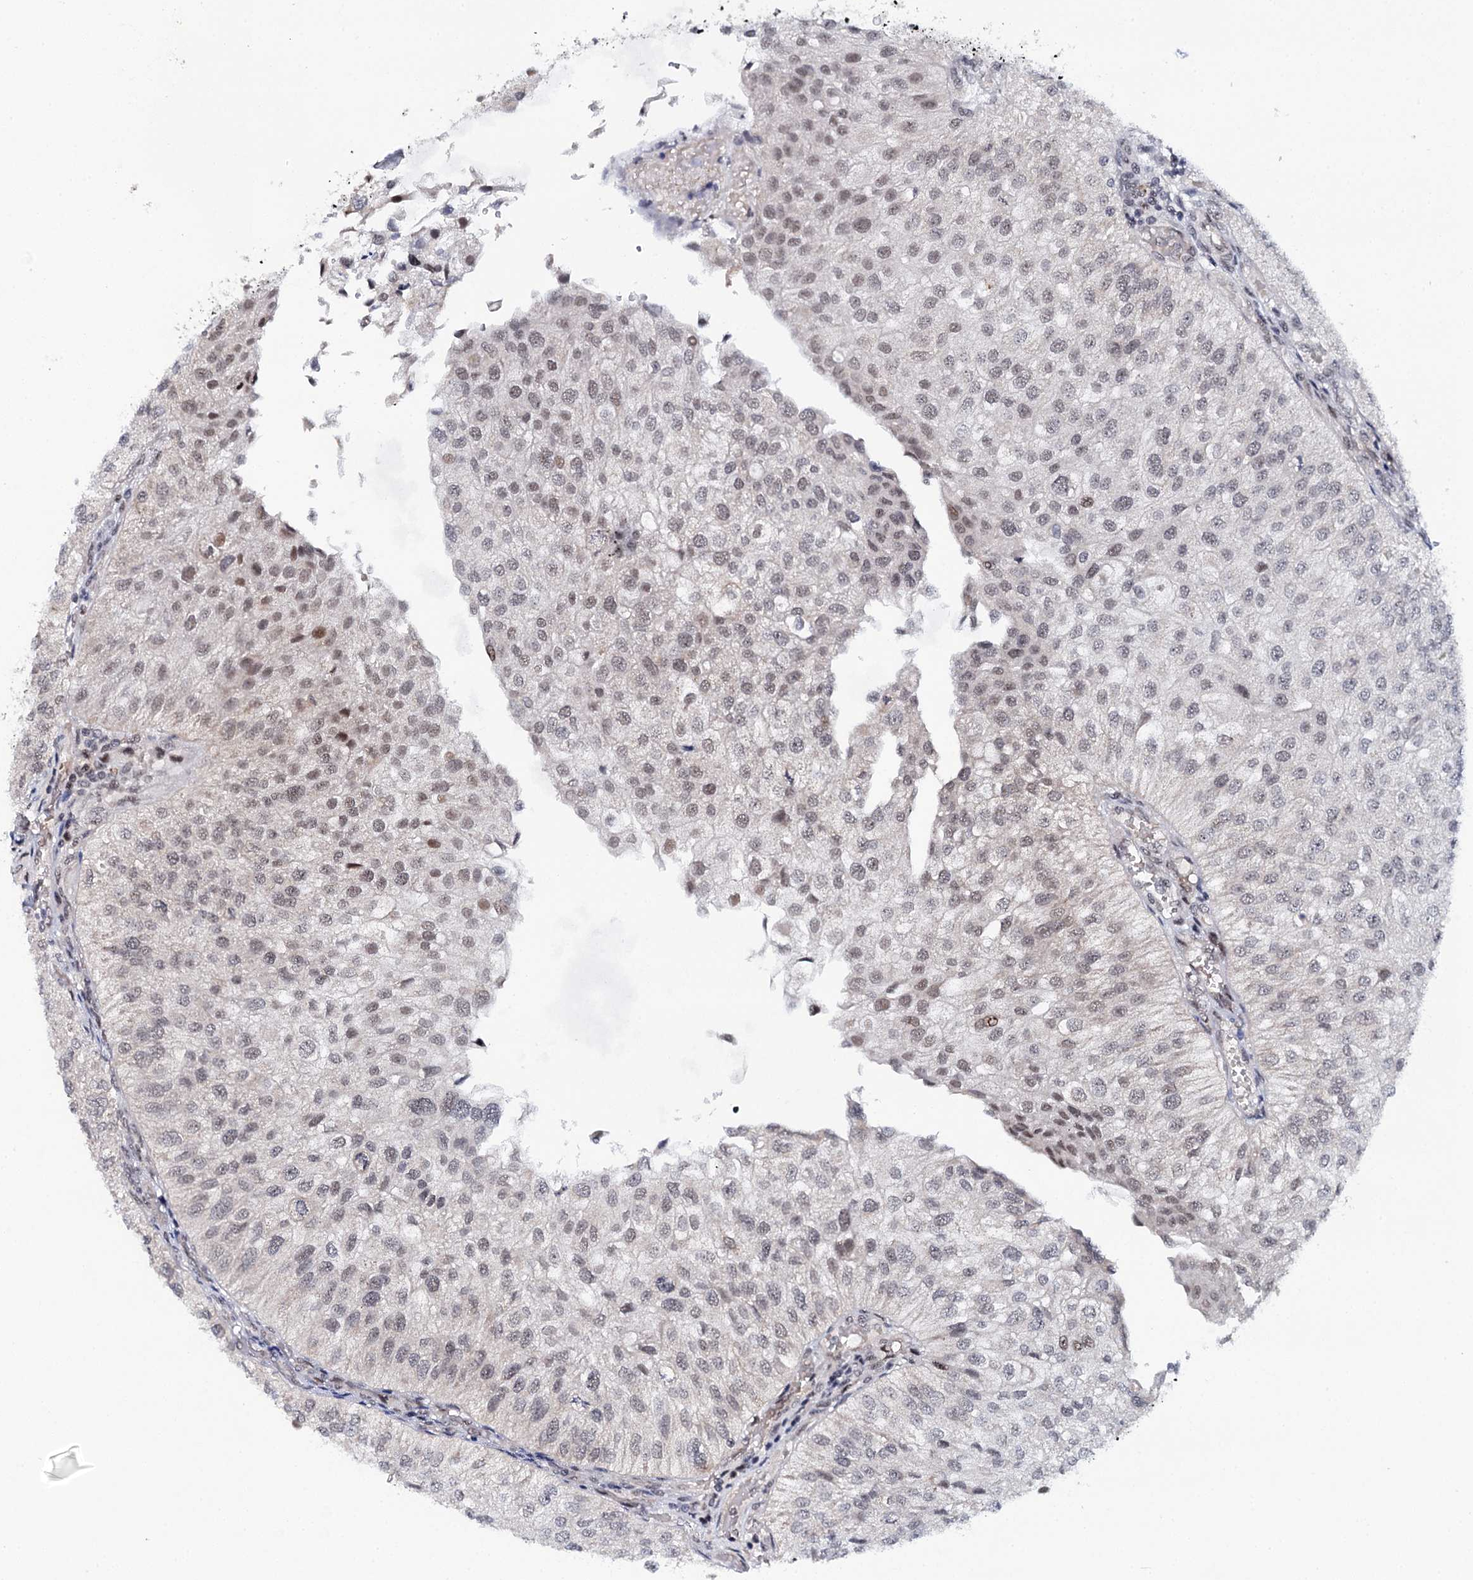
{"staining": {"intensity": "weak", "quantity": "<25%", "location": "nuclear"}, "tissue": "urothelial cancer", "cell_type": "Tumor cells", "image_type": "cancer", "snomed": [{"axis": "morphology", "description": "Urothelial carcinoma, Low grade"}, {"axis": "topography", "description": "Urinary bladder"}], "caption": "A histopathology image of urothelial cancer stained for a protein reveals no brown staining in tumor cells.", "gene": "BUD13", "patient": {"sex": "female", "age": 89}}